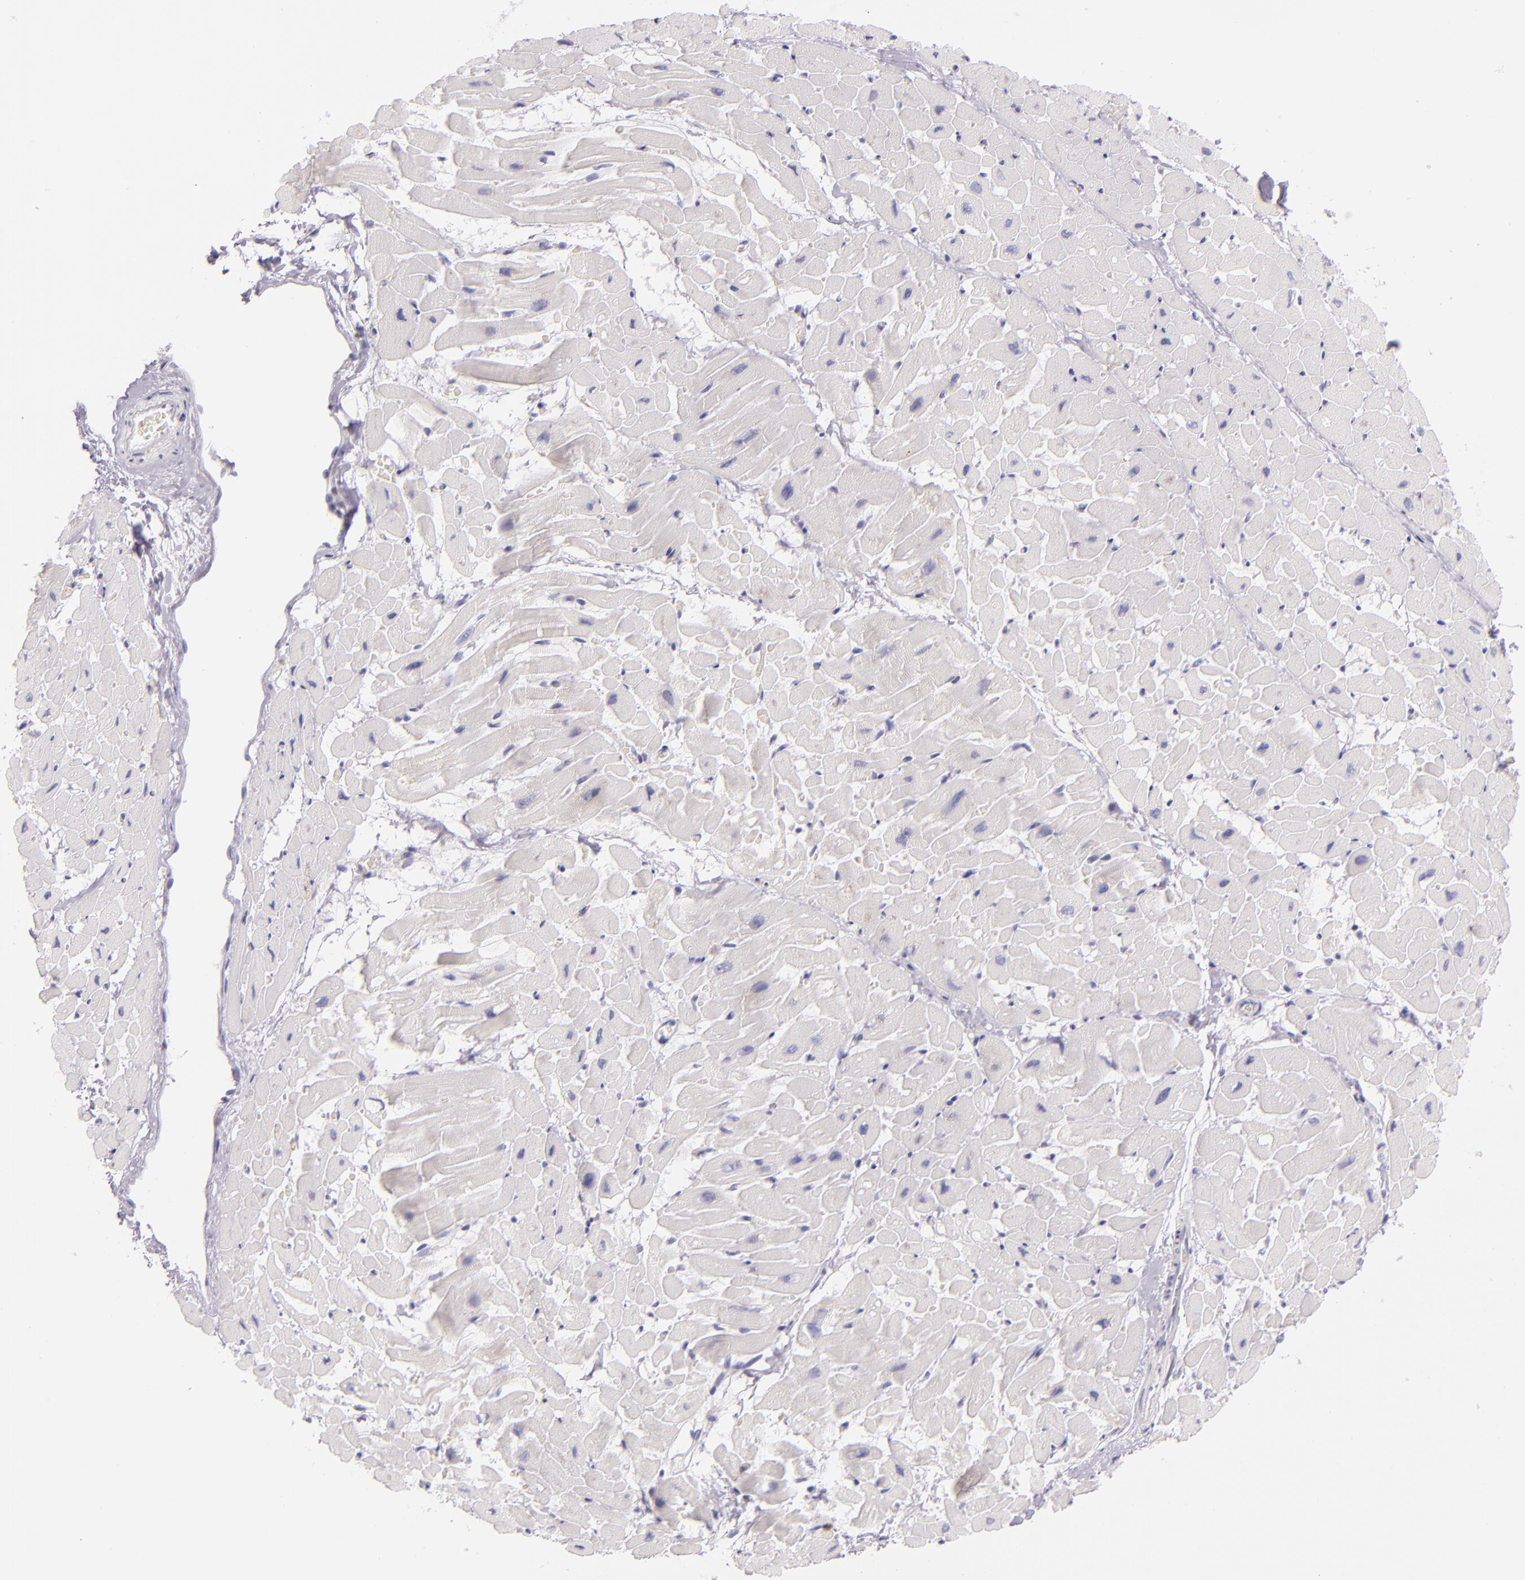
{"staining": {"intensity": "negative", "quantity": "none", "location": "none"}, "tissue": "heart muscle", "cell_type": "Cardiomyocytes", "image_type": "normal", "snomed": [{"axis": "morphology", "description": "Normal tissue, NOS"}, {"axis": "topography", "description": "Heart"}], "caption": "DAB immunohistochemical staining of benign human heart muscle demonstrates no significant staining in cardiomyocytes. (DAB (3,3'-diaminobenzidine) IHC, high magnification).", "gene": "CEACAM1", "patient": {"sex": "male", "age": 45}}